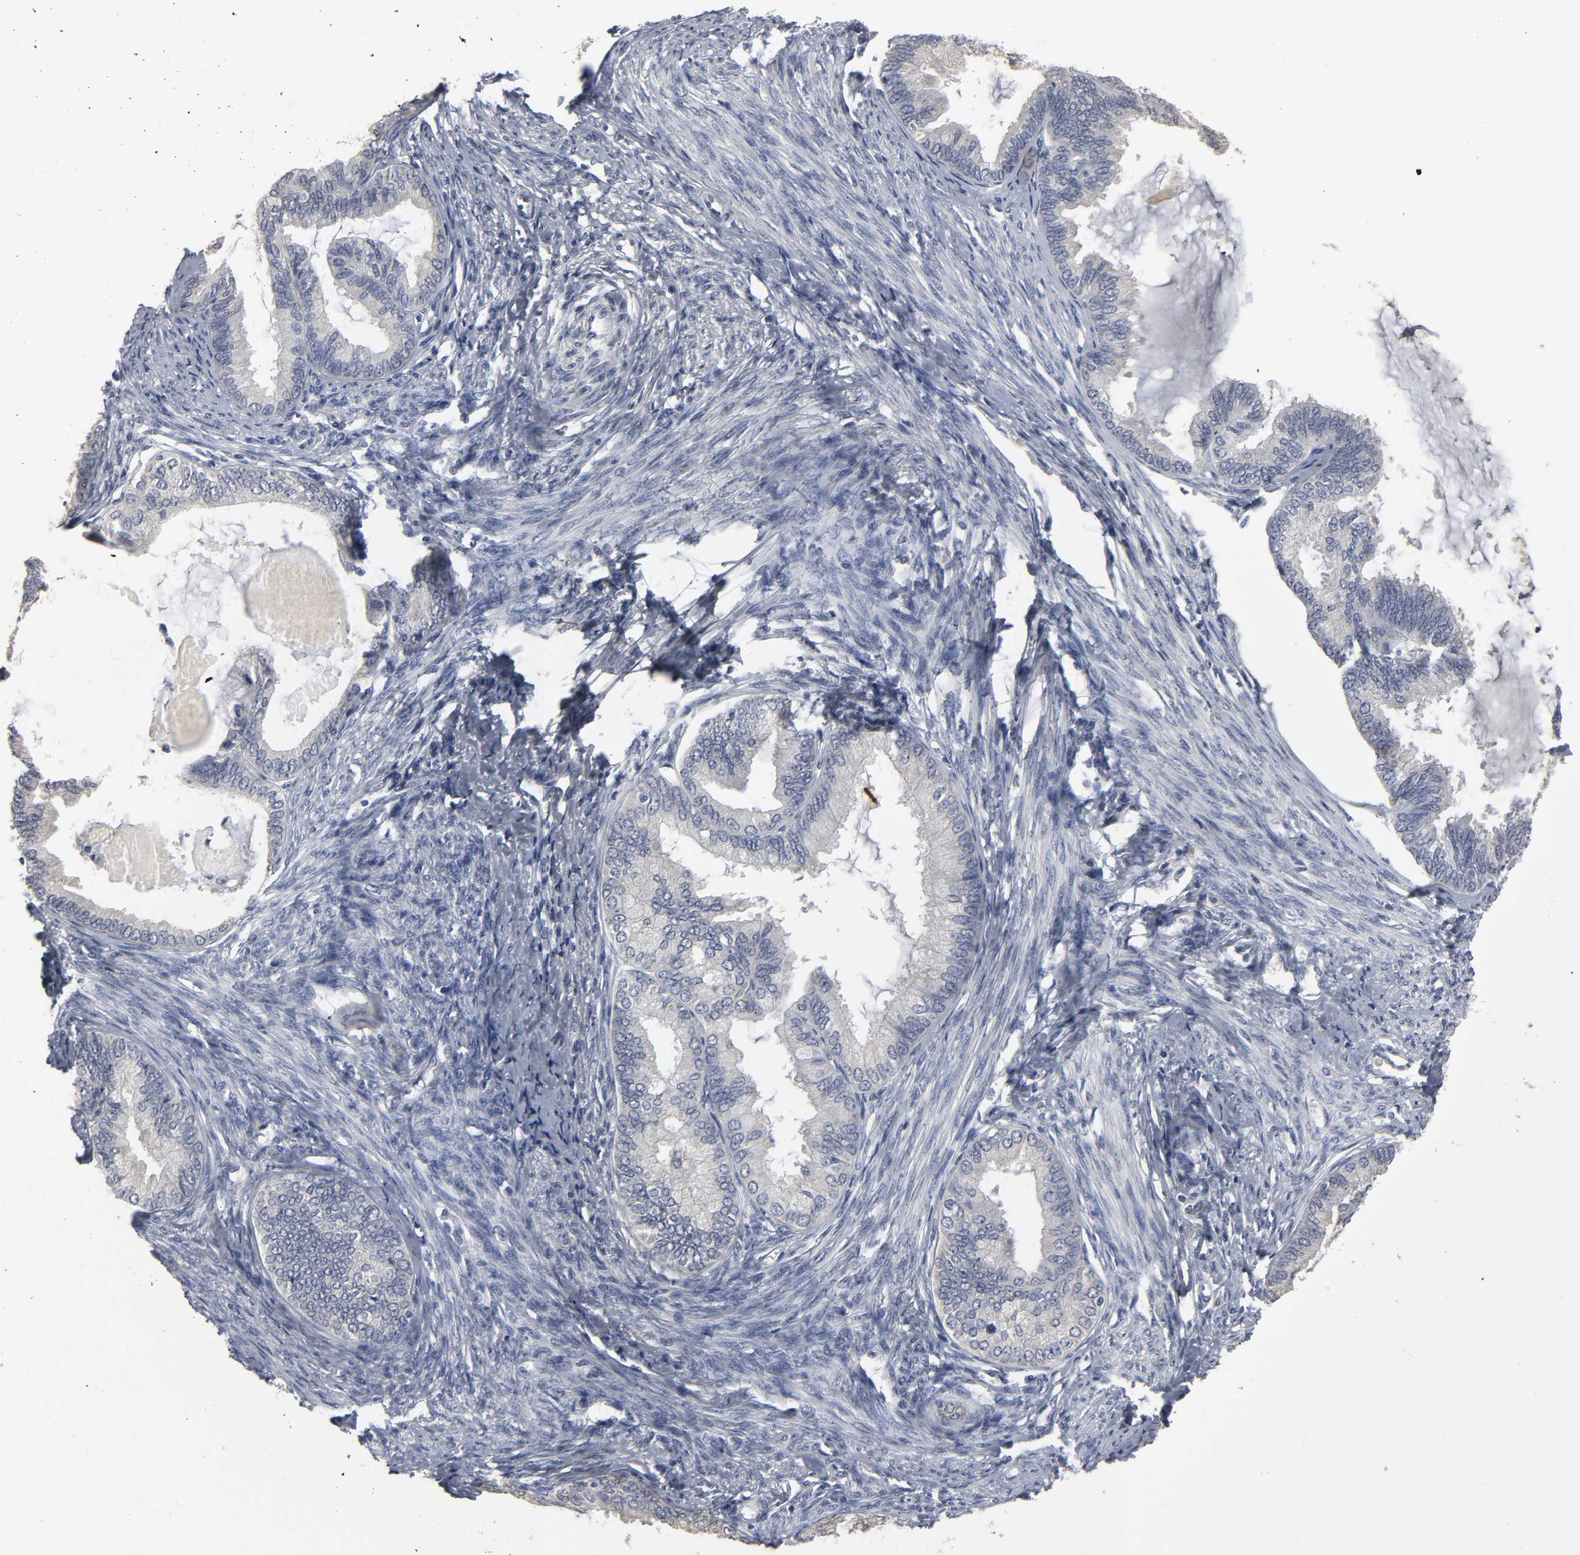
{"staining": {"intensity": "negative", "quantity": "none", "location": "none"}, "tissue": "endometrial cancer", "cell_type": "Tumor cells", "image_type": "cancer", "snomed": [{"axis": "morphology", "description": "Adenocarcinoma, NOS"}, {"axis": "topography", "description": "Endometrium"}], "caption": "Immunohistochemistry (IHC) histopathology image of human endometrial adenocarcinoma stained for a protein (brown), which exhibits no positivity in tumor cells.", "gene": "TCAP", "patient": {"sex": "female", "age": 86}}